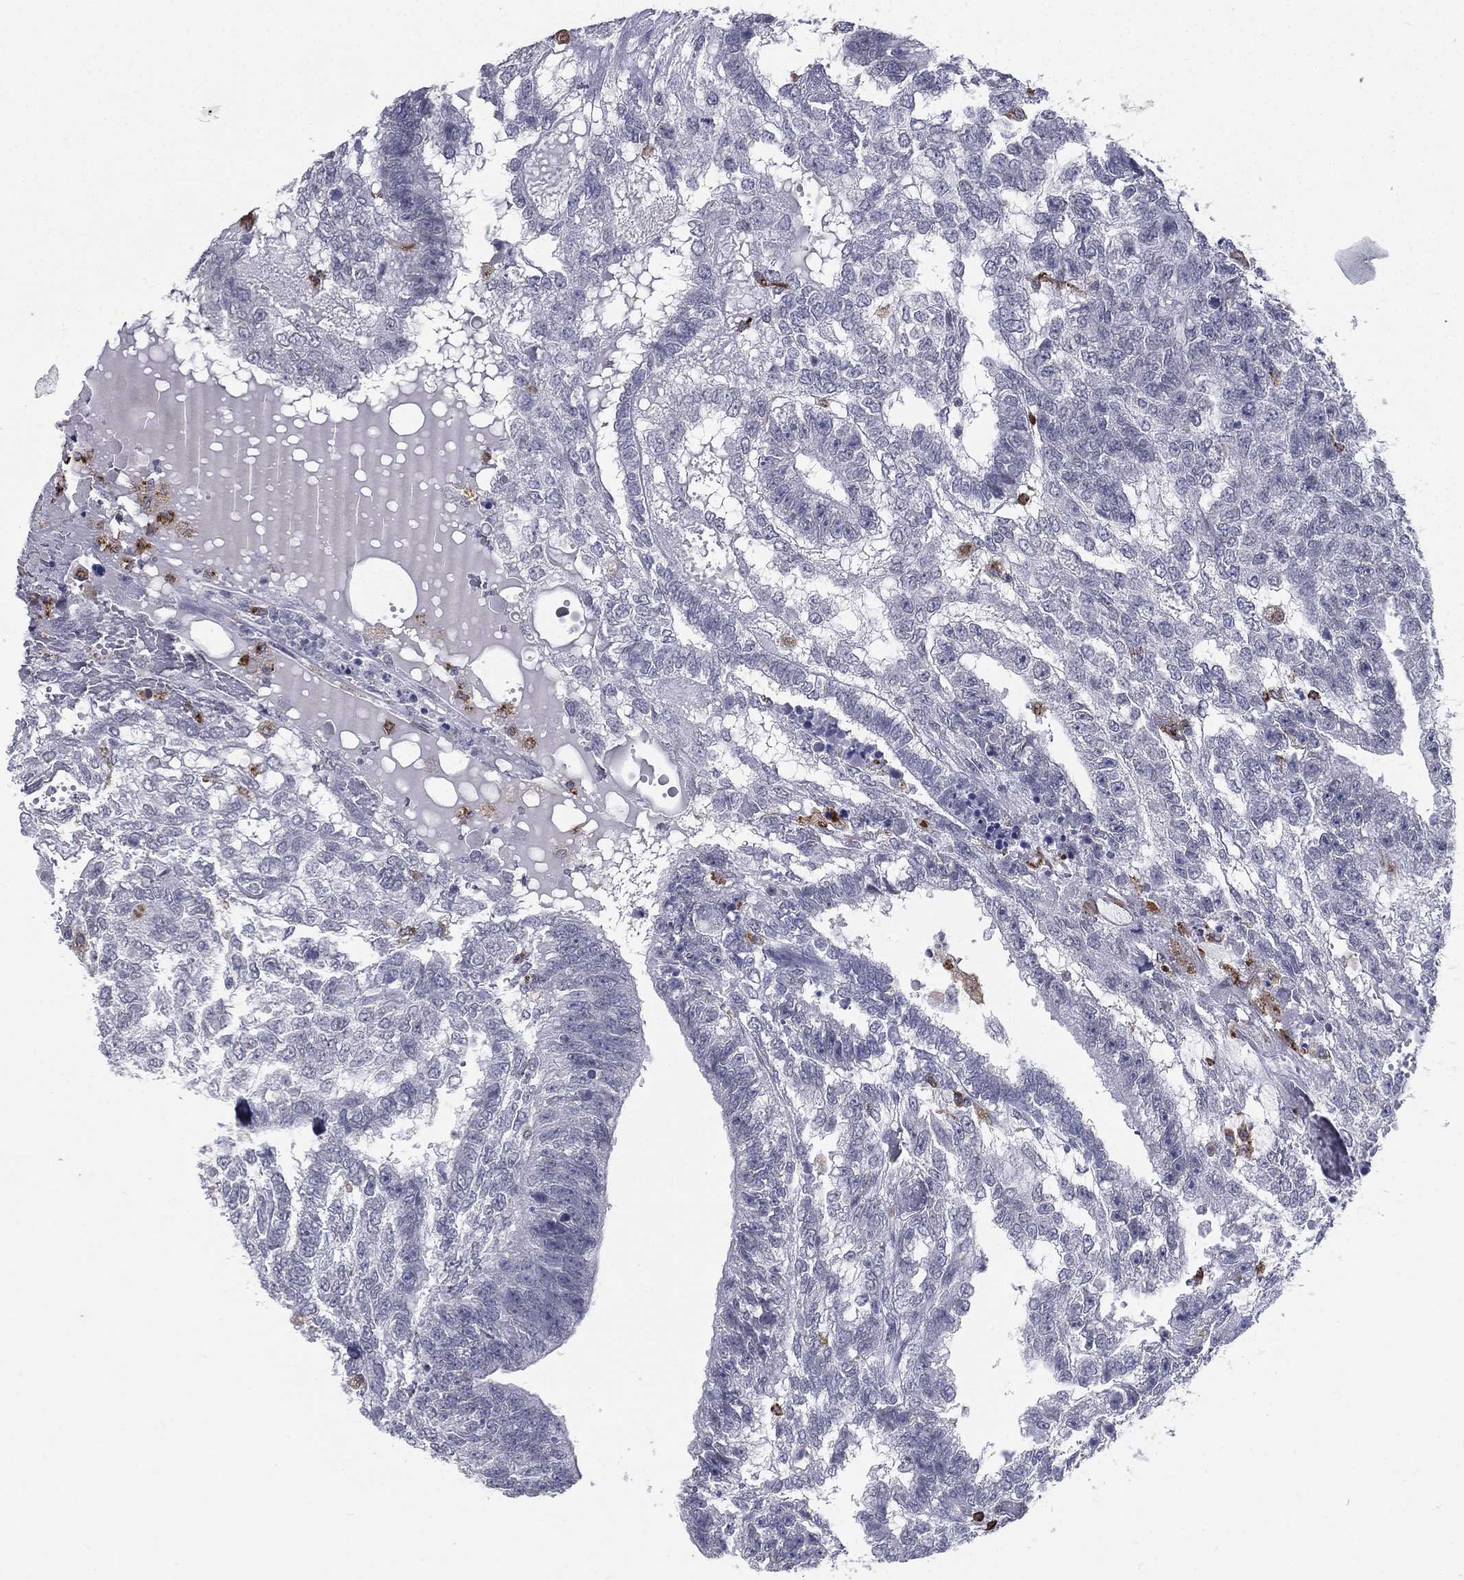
{"staining": {"intensity": "negative", "quantity": "none", "location": "none"}, "tissue": "testis cancer", "cell_type": "Tumor cells", "image_type": "cancer", "snomed": [{"axis": "morphology", "description": "Seminoma, NOS"}, {"axis": "morphology", "description": "Carcinoma, Embryonal, NOS"}, {"axis": "topography", "description": "Testis"}], "caption": "A high-resolution micrograph shows IHC staining of testis embryonal carcinoma, which shows no significant positivity in tumor cells.", "gene": "EVI2B", "patient": {"sex": "male", "age": 41}}